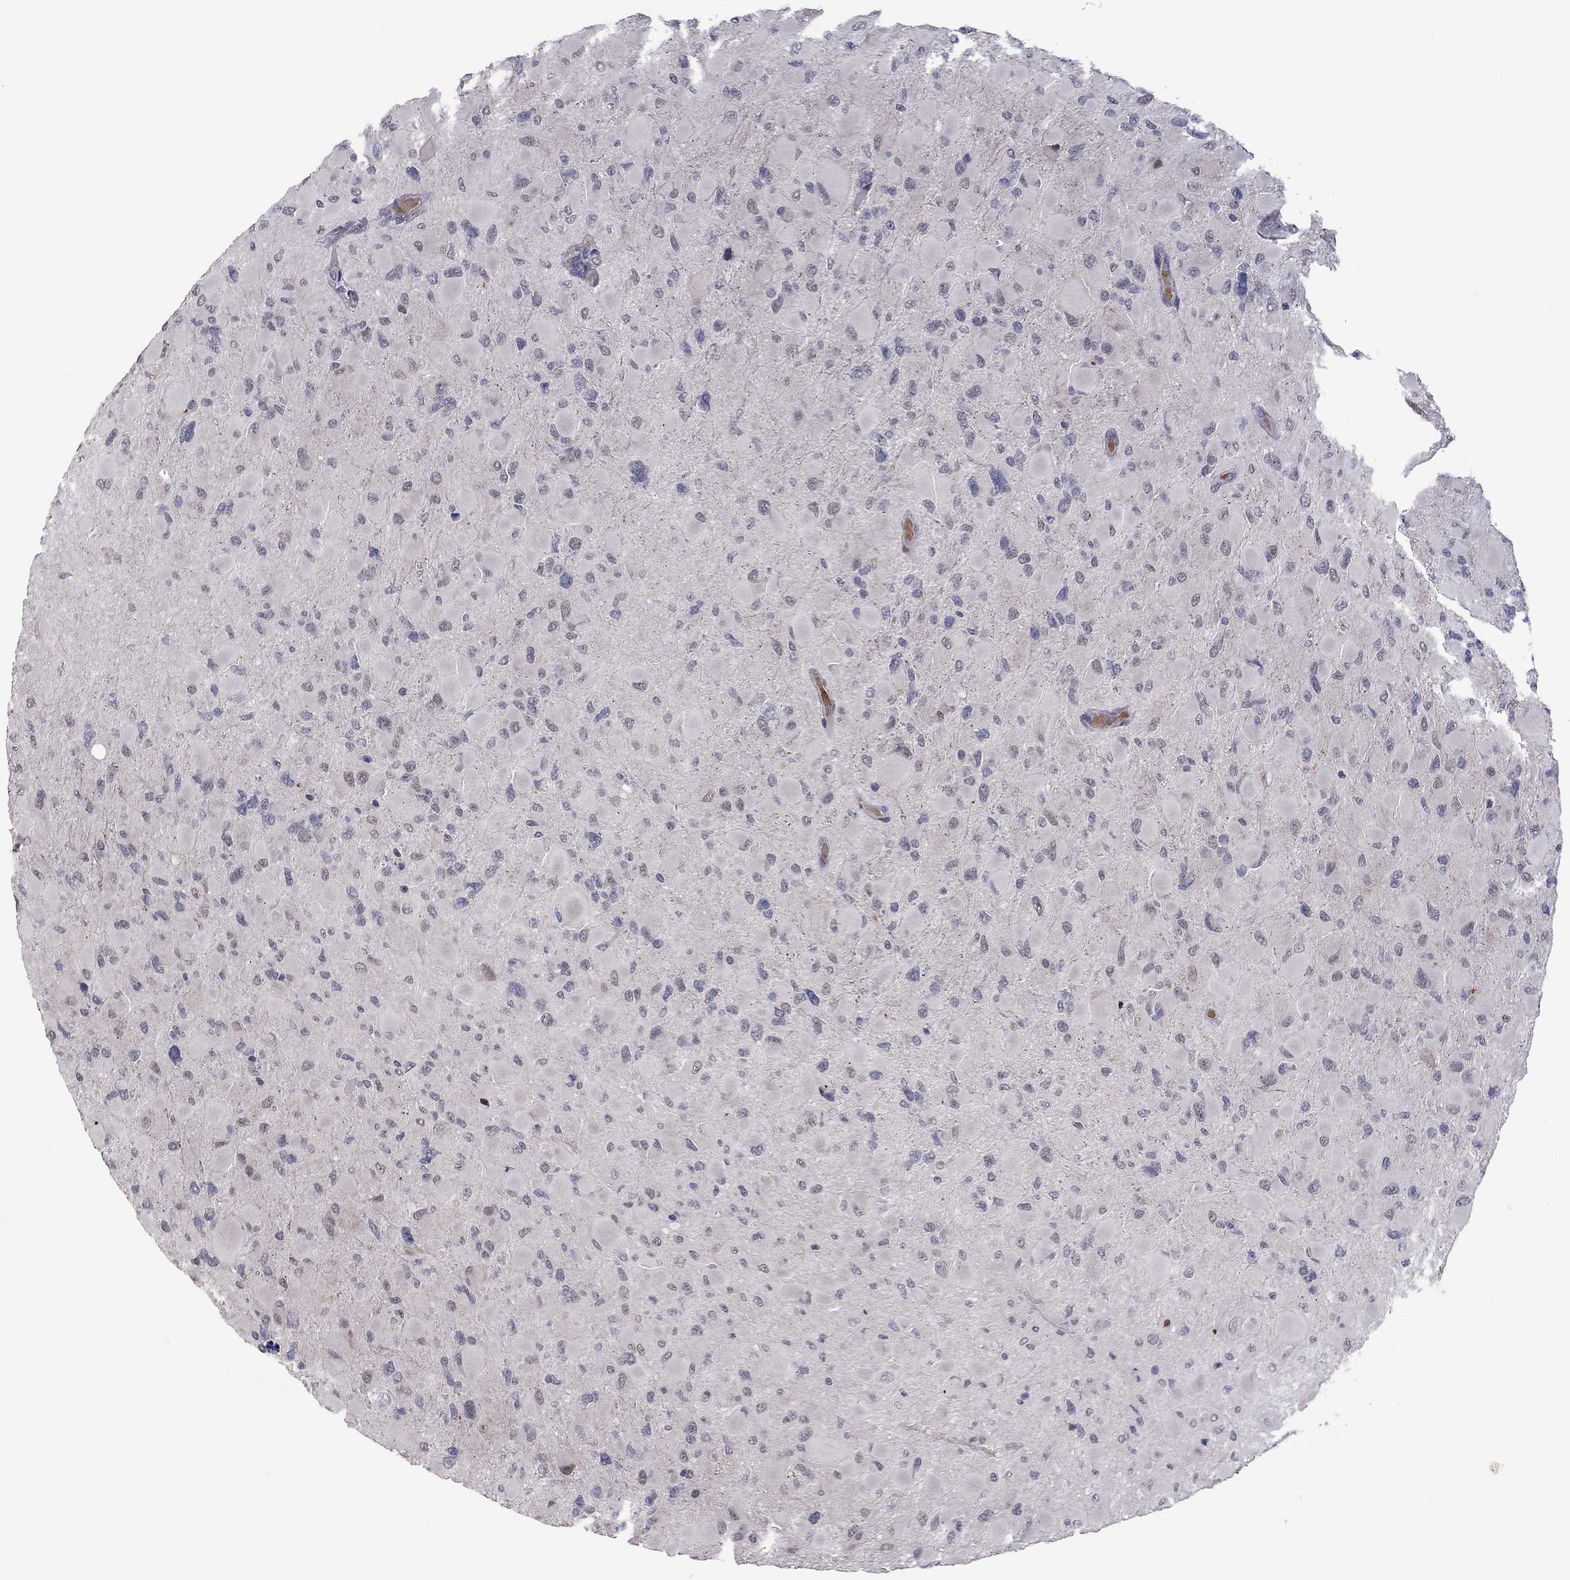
{"staining": {"intensity": "negative", "quantity": "none", "location": "none"}, "tissue": "glioma", "cell_type": "Tumor cells", "image_type": "cancer", "snomed": [{"axis": "morphology", "description": "Glioma, malignant, High grade"}, {"axis": "topography", "description": "Cerebral cortex"}], "caption": "Tumor cells show no significant protein expression in glioma.", "gene": "MC3R", "patient": {"sex": "female", "age": 36}}